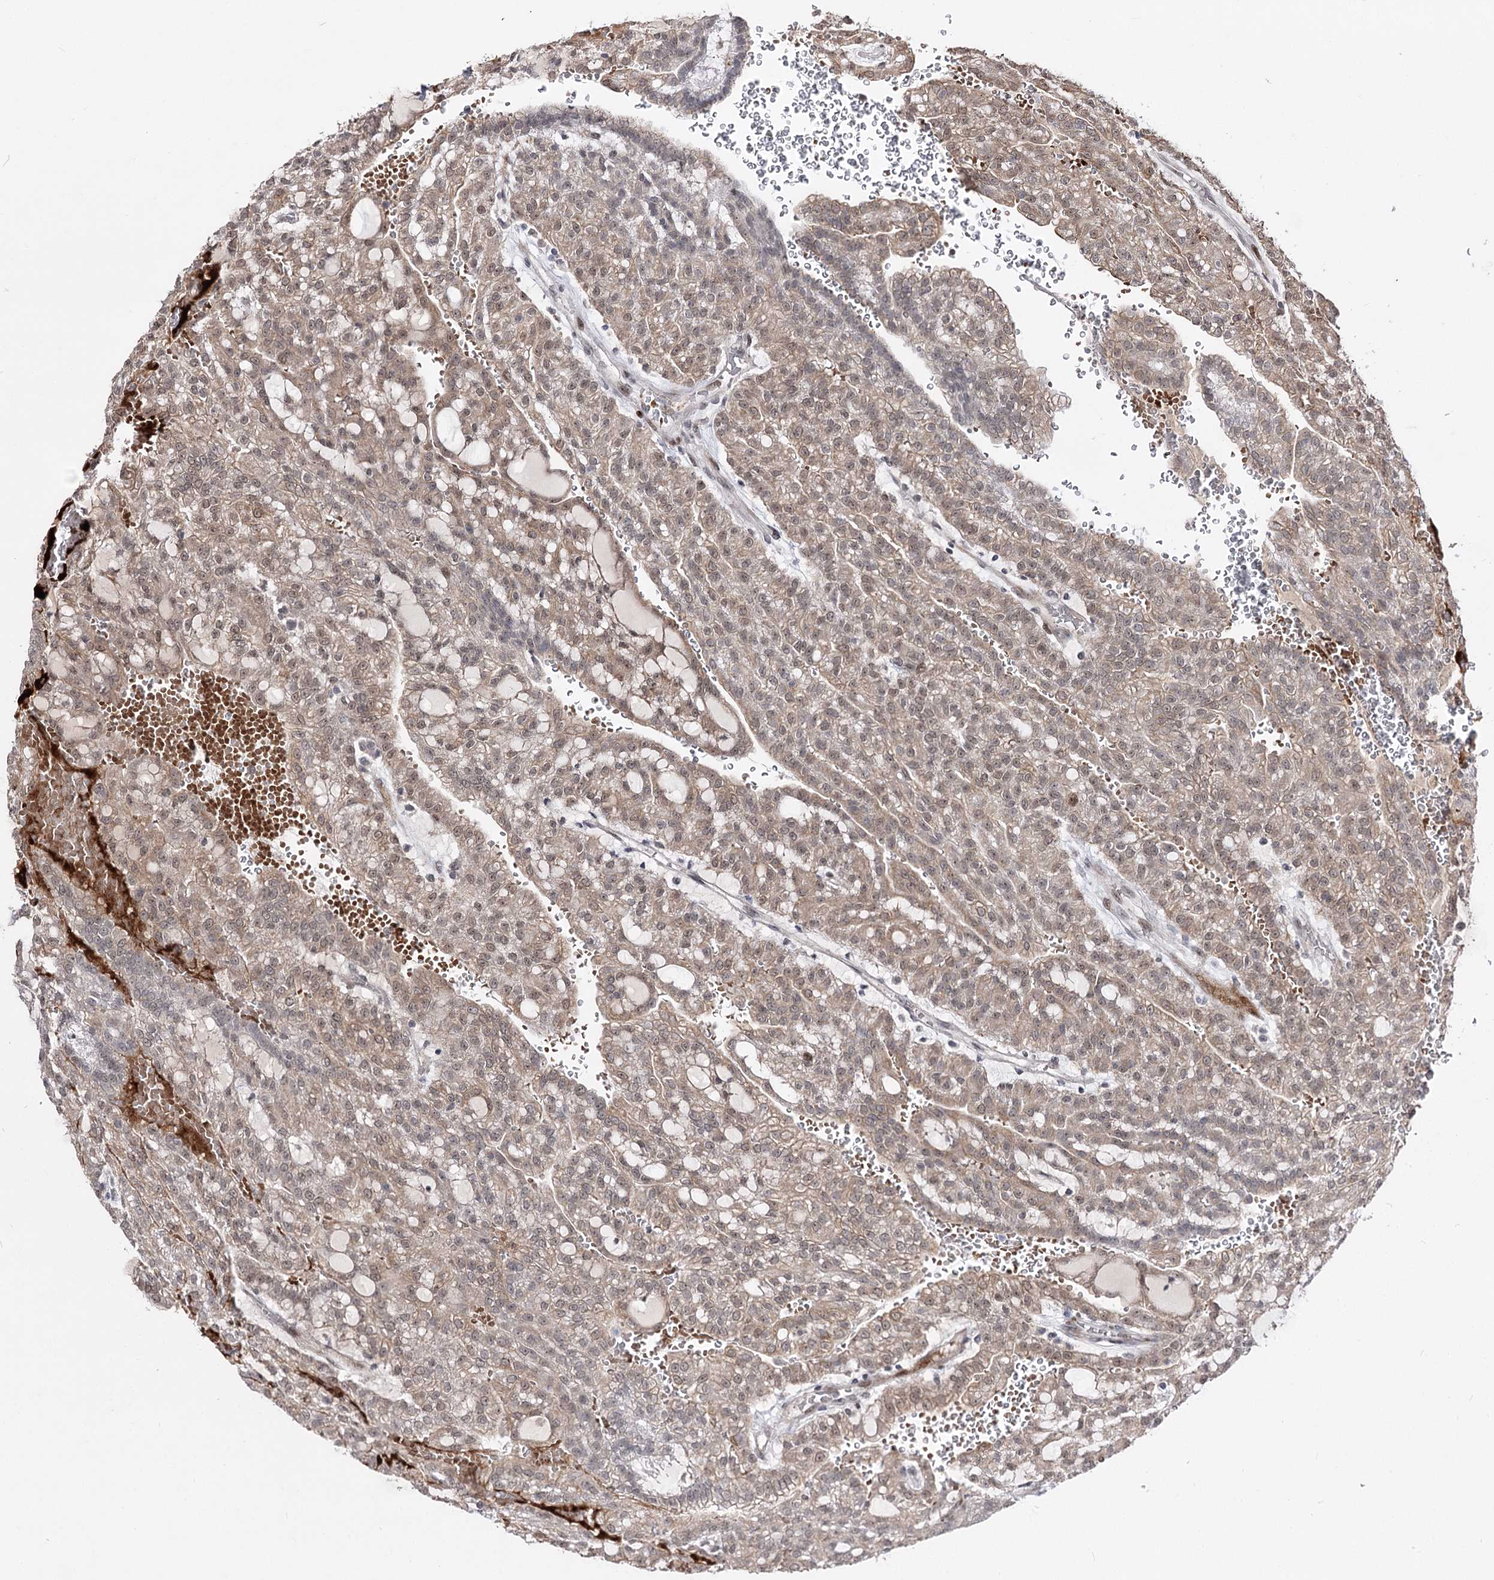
{"staining": {"intensity": "moderate", "quantity": ">75%", "location": "cytoplasmic/membranous,nuclear"}, "tissue": "renal cancer", "cell_type": "Tumor cells", "image_type": "cancer", "snomed": [{"axis": "morphology", "description": "Adenocarcinoma, NOS"}, {"axis": "topography", "description": "Kidney"}], "caption": "Protein positivity by immunohistochemistry exhibits moderate cytoplasmic/membranous and nuclear positivity in approximately >75% of tumor cells in renal cancer.", "gene": "STOX1", "patient": {"sex": "male", "age": 63}}